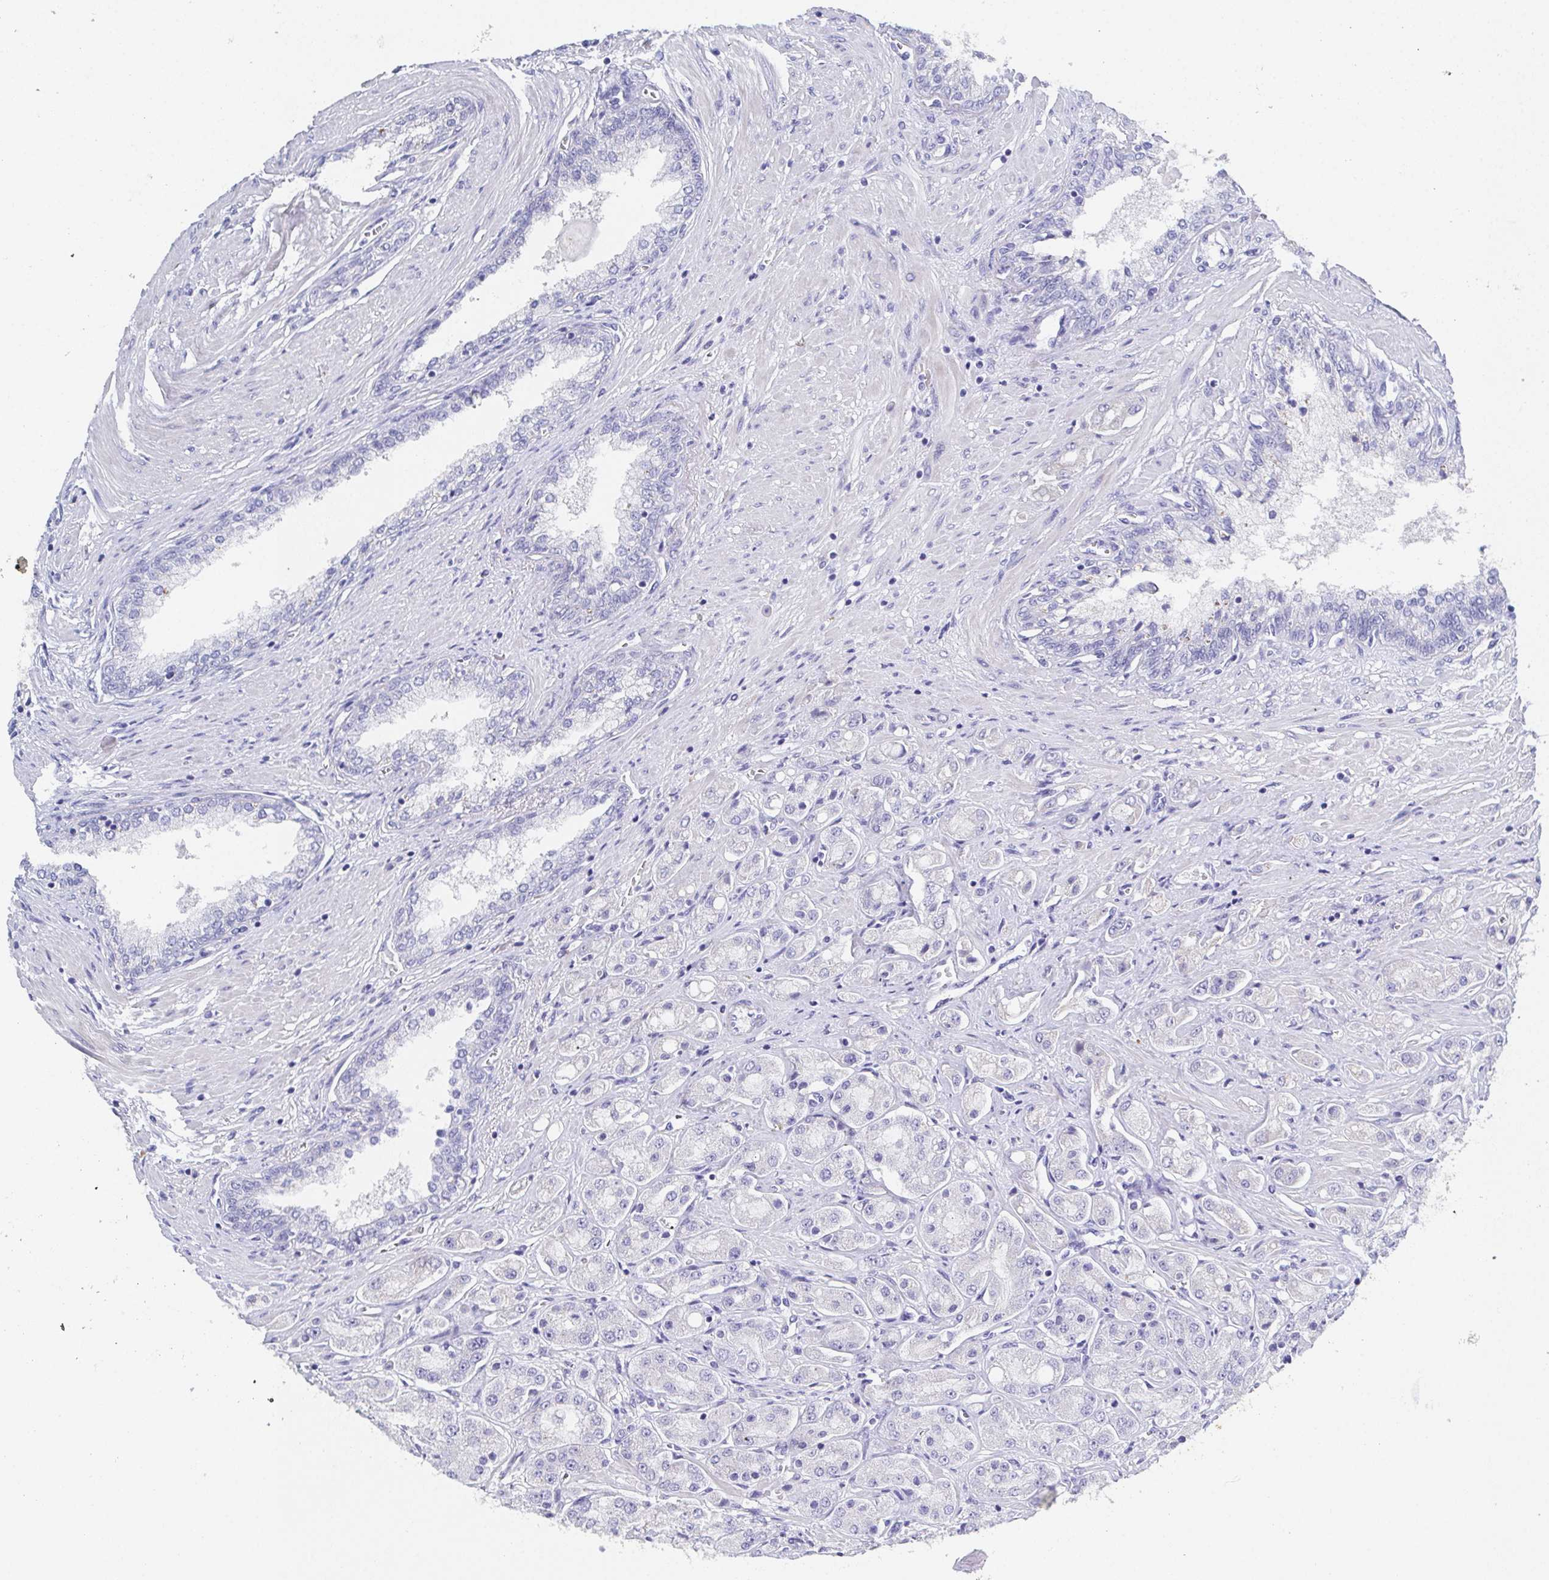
{"staining": {"intensity": "negative", "quantity": "none", "location": "none"}, "tissue": "prostate cancer", "cell_type": "Tumor cells", "image_type": "cancer", "snomed": [{"axis": "morphology", "description": "Adenocarcinoma, High grade"}, {"axis": "topography", "description": "Prostate"}], "caption": "Tumor cells are negative for brown protein staining in prostate high-grade adenocarcinoma.", "gene": "SSC4D", "patient": {"sex": "male", "age": 67}}